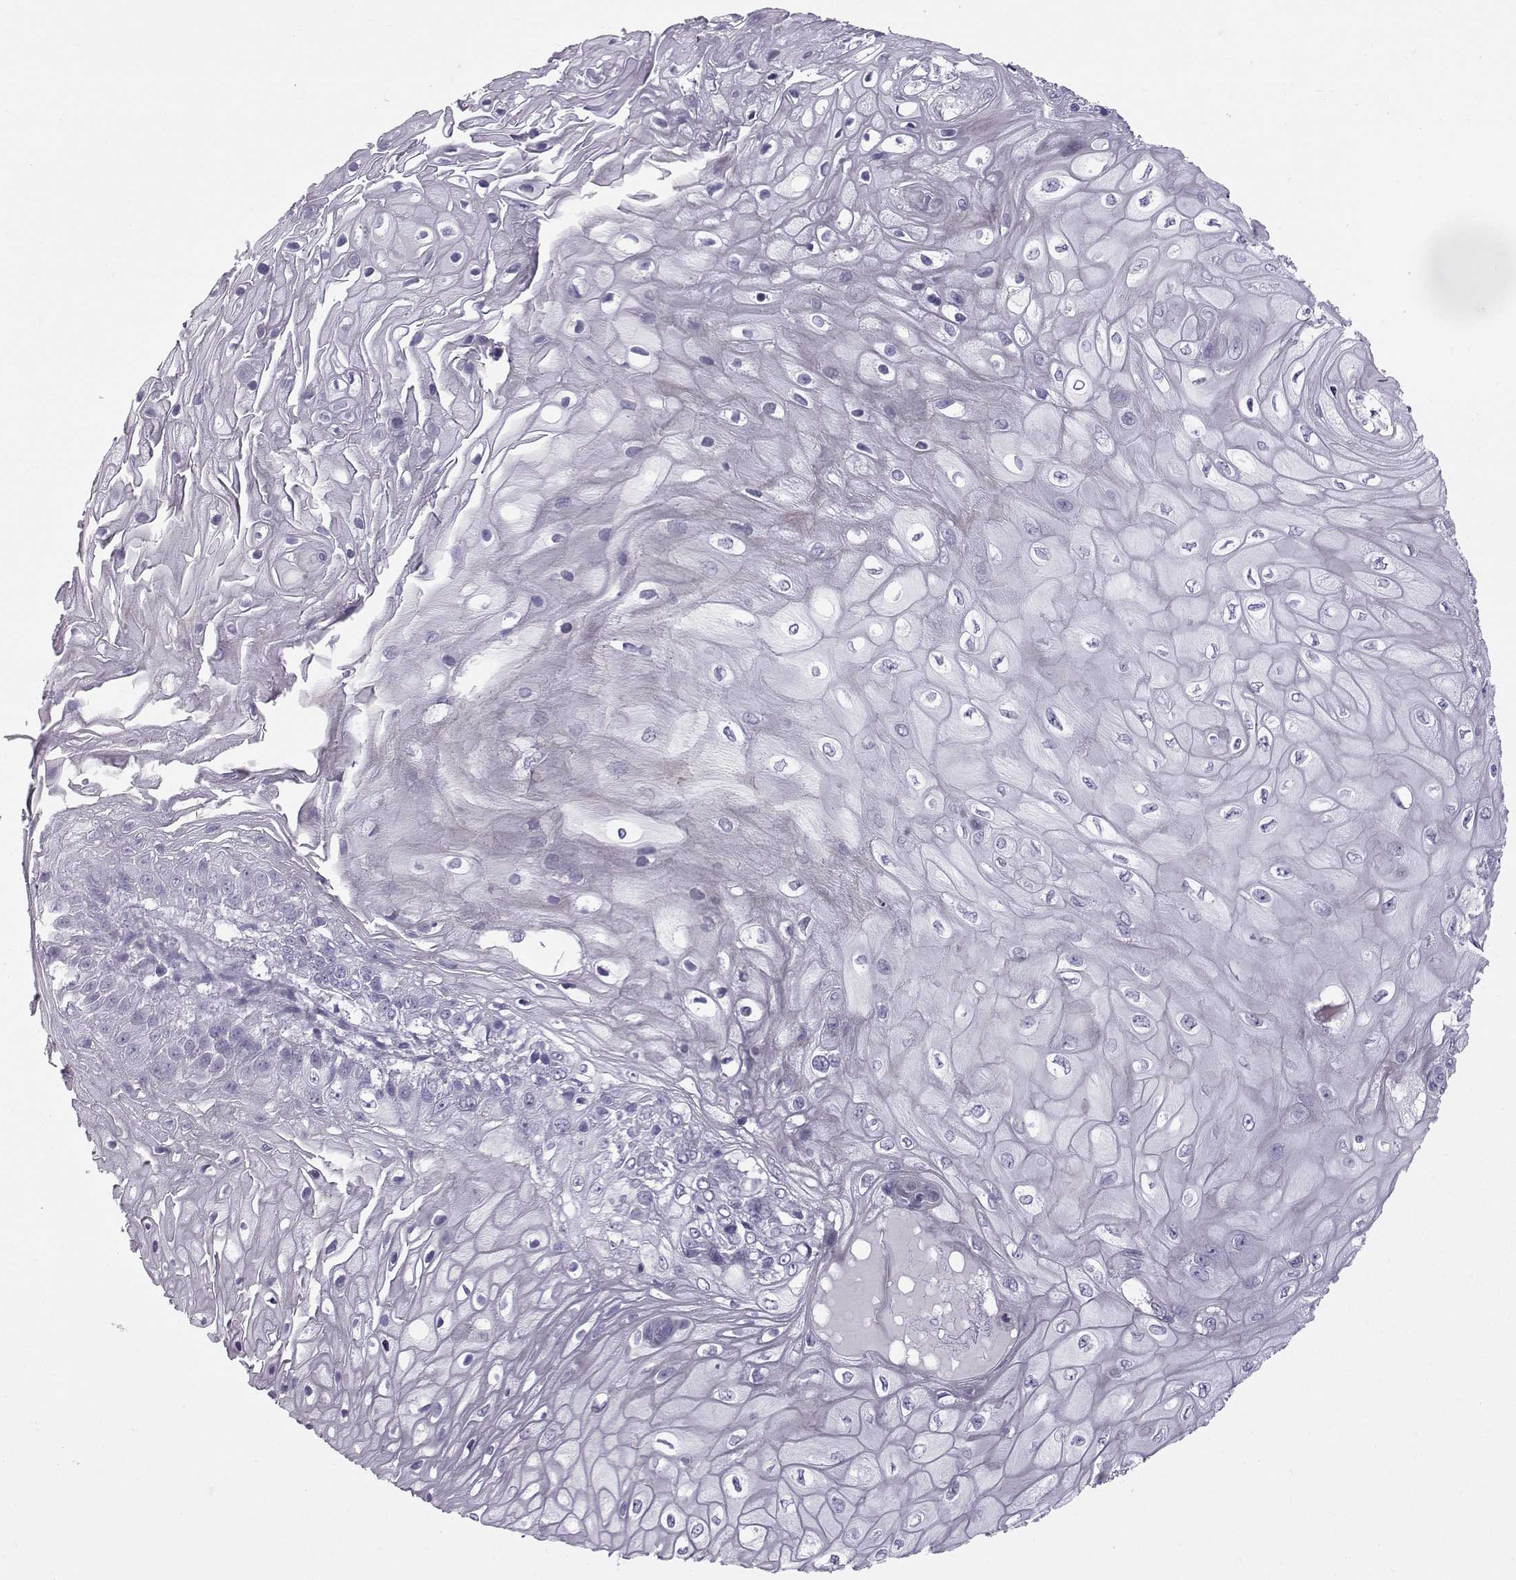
{"staining": {"intensity": "negative", "quantity": "none", "location": "none"}, "tissue": "skin cancer", "cell_type": "Tumor cells", "image_type": "cancer", "snomed": [{"axis": "morphology", "description": "Squamous cell carcinoma, NOS"}, {"axis": "topography", "description": "Skin"}], "caption": "Immunohistochemistry micrograph of neoplastic tissue: human skin cancer stained with DAB (3,3'-diaminobenzidine) exhibits no significant protein positivity in tumor cells.", "gene": "DMRT3", "patient": {"sex": "male", "age": 62}}